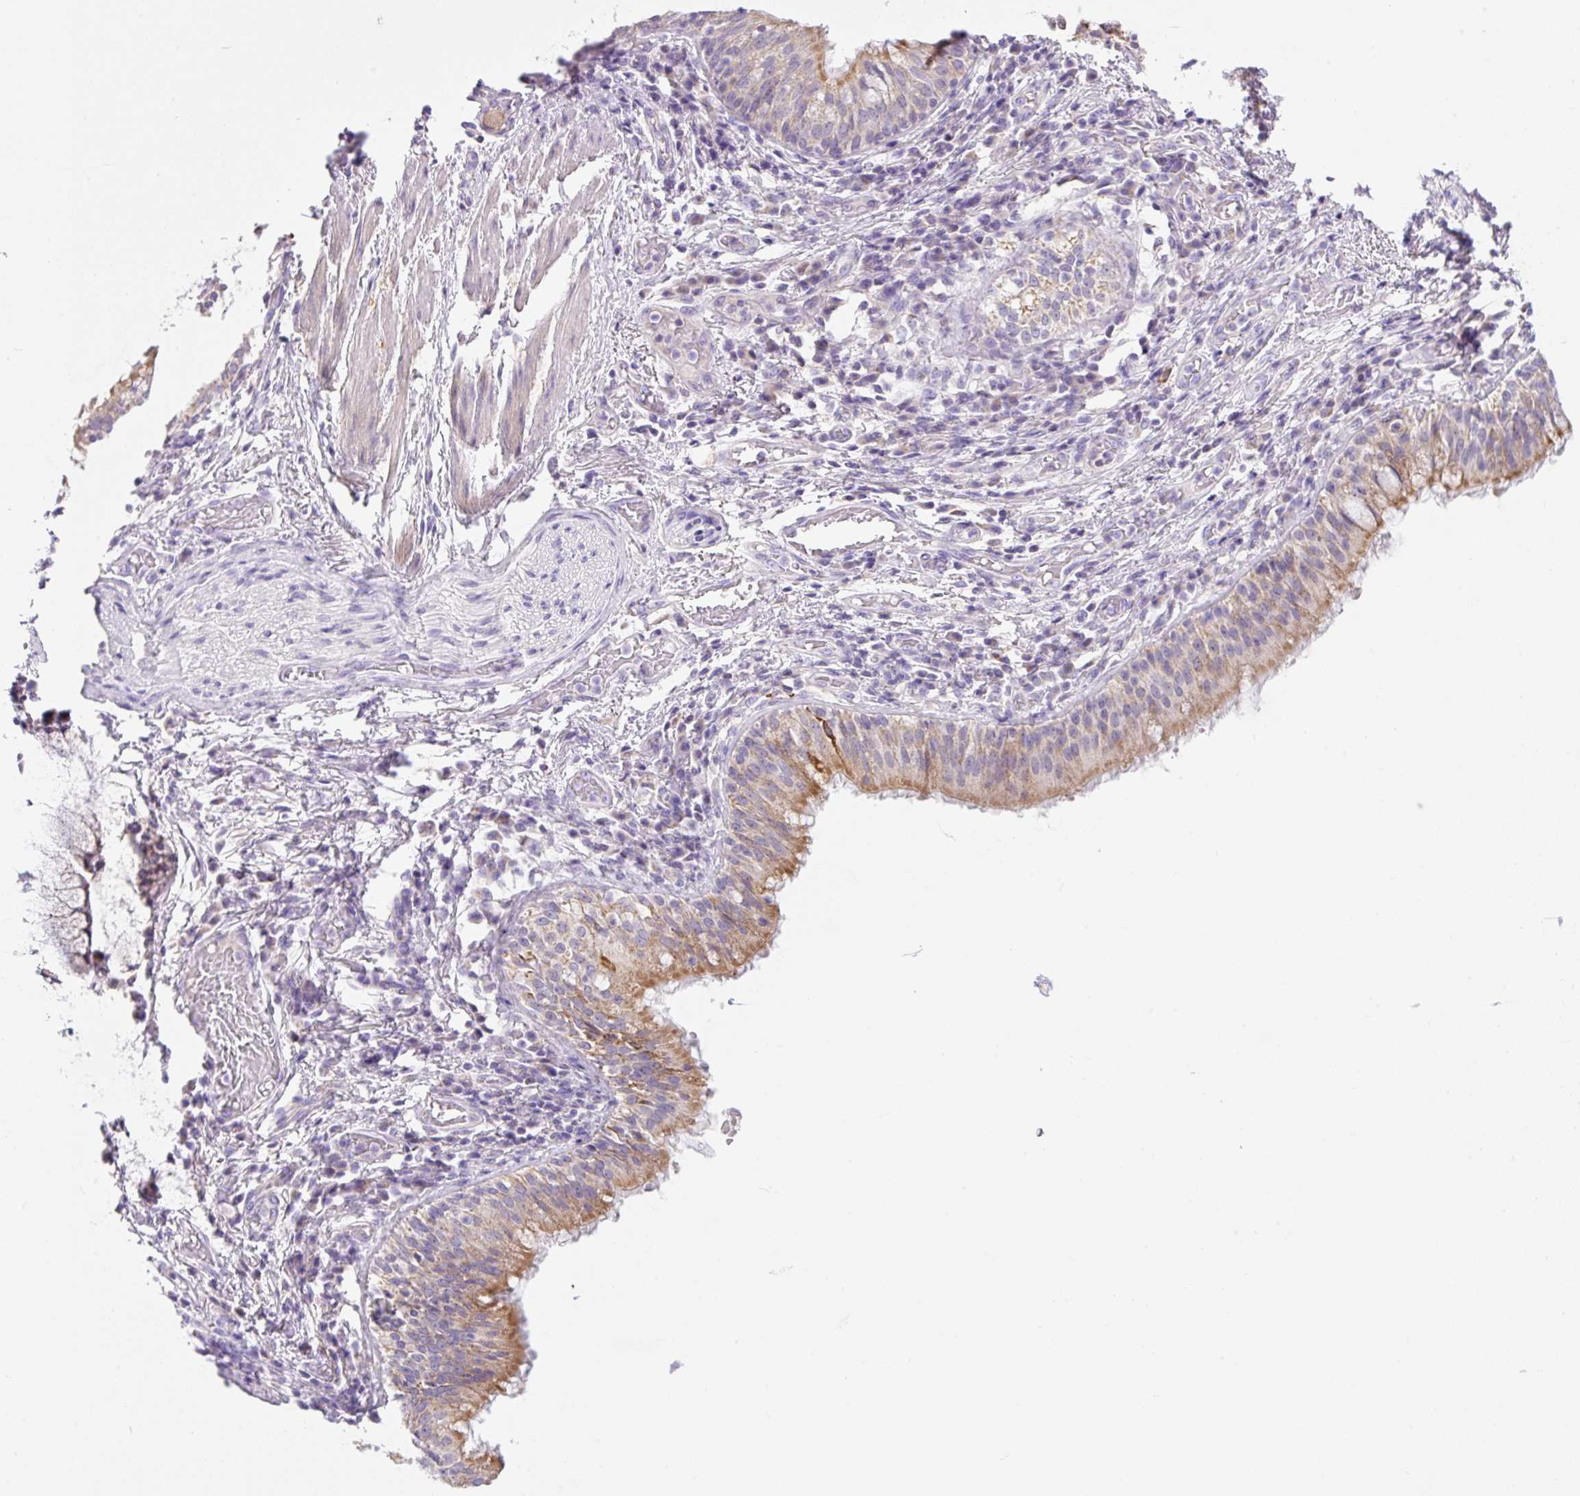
{"staining": {"intensity": "negative", "quantity": "none", "location": "none"}, "tissue": "adipose tissue", "cell_type": "Adipocytes", "image_type": "normal", "snomed": [{"axis": "morphology", "description": "Normal tissue, NOS"}, {"axis": "topography", "description": "Cartilage tissue"}, {"axis": "topography", "description": "Bronchus"}], "caption": "DAB (3,3'-diaminobenzidine) immunohistochemical staining of unremarkable adipose tissue exhibits no significant positivity in adipocytes. Brightfield microscopy of immunohistochemistry stained with DAB (3,3'-diaminobenzidine) (brown) and hematoxylin (blue), captured at high magnification.", "gene": "NDST3", "patient": {"sex": "male", "age": 56}}